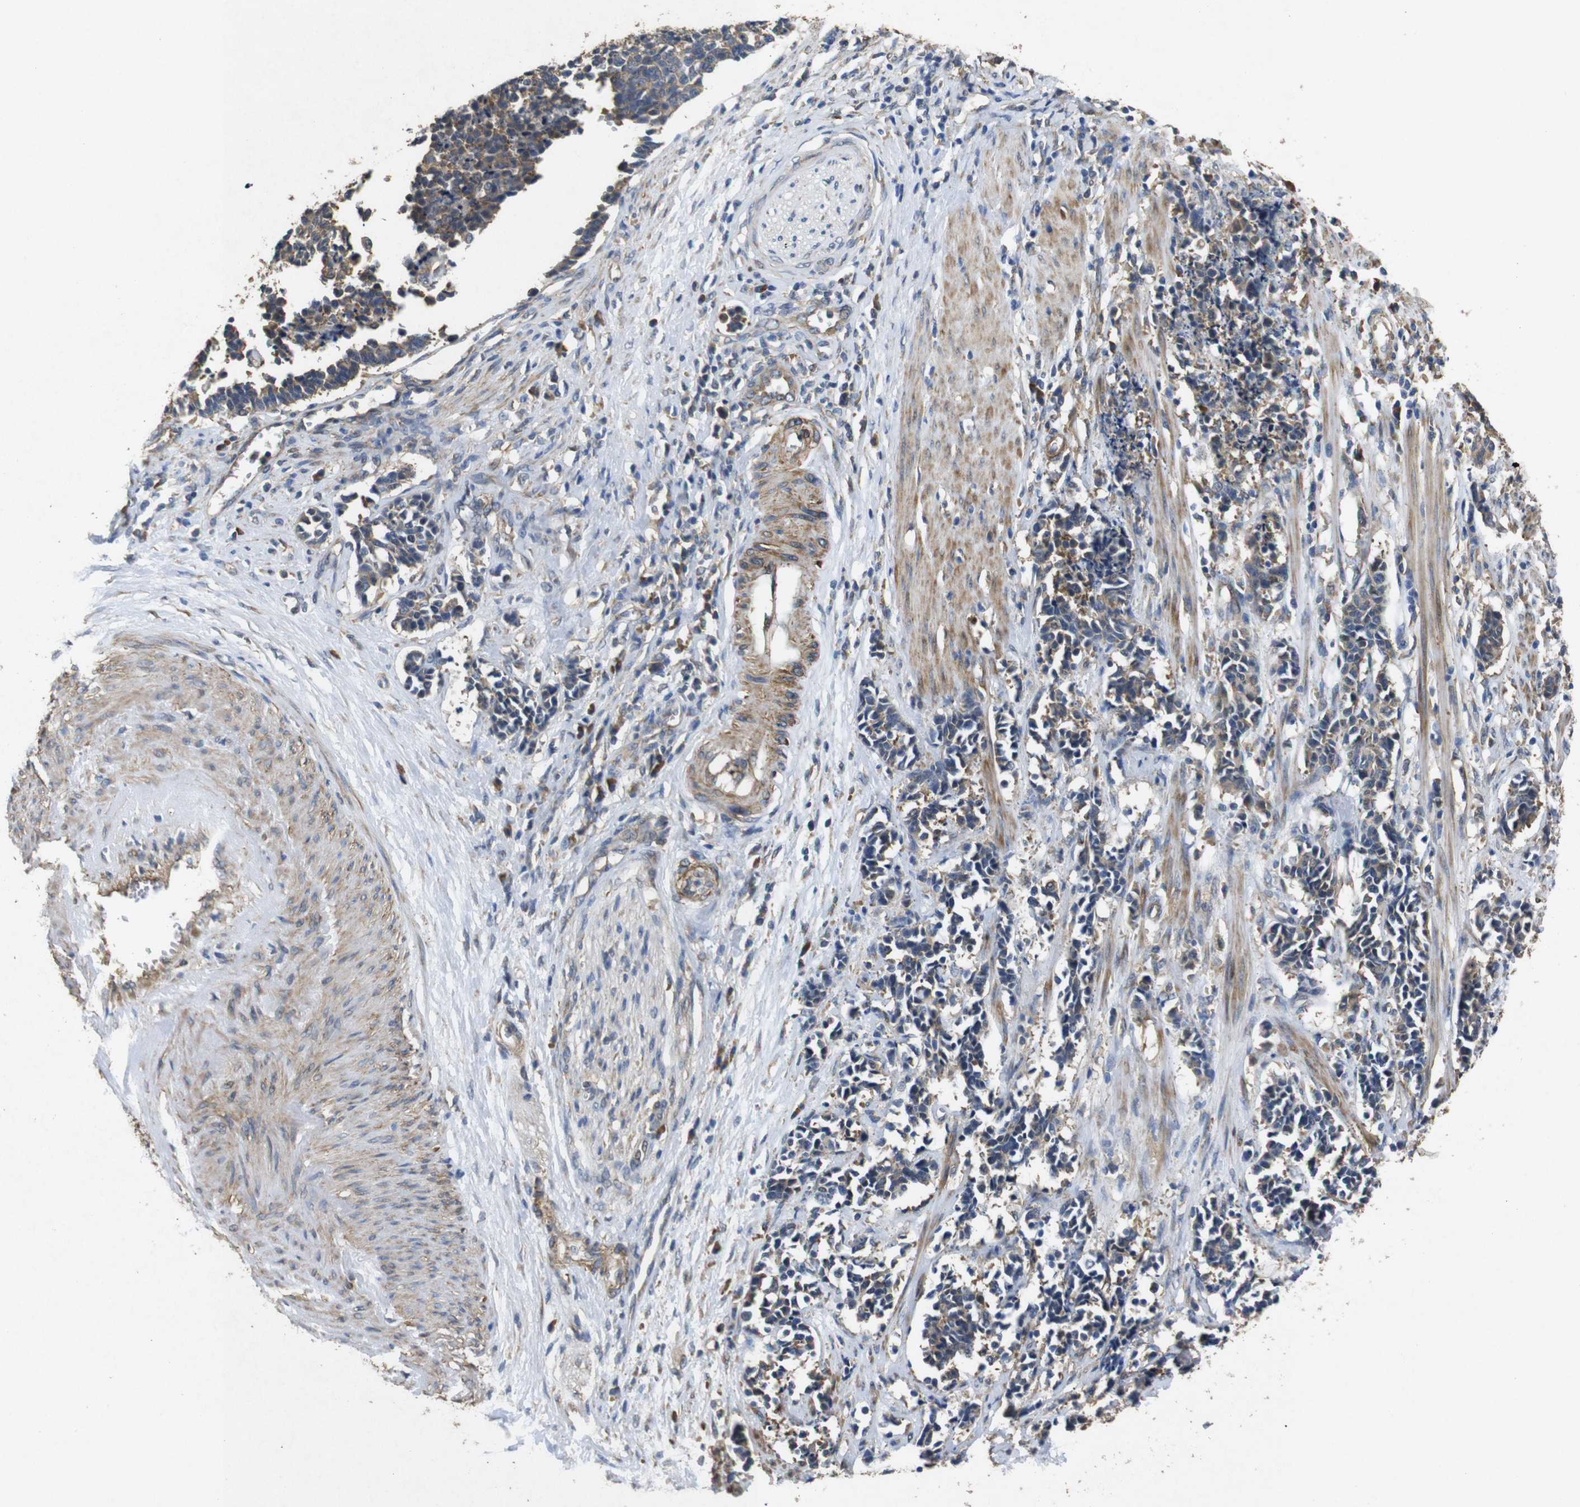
{"staining": {"intensity": "moderate", "quantity": "25%-75%", "location": "cytoplasmic/membranous"}, "tissue": "cervical cancer", "cell_type": "Tumor cells", "image_type": "cancer", "snomed": [{"axis": "morphology", "description": "Squamous cell carcinoma, NOS"}, {"axis": "topography", "description": "Cervix"}], "caption": "Immunohistochemical staining of human squamous cell carcinoma (cervical) displays medium levels of moderate cytoplasmic/membranous protein expression in about 25%-75% of tumor cells.", "gene": "BNIP3", "patient": {"sex": "female", "age": 35}}